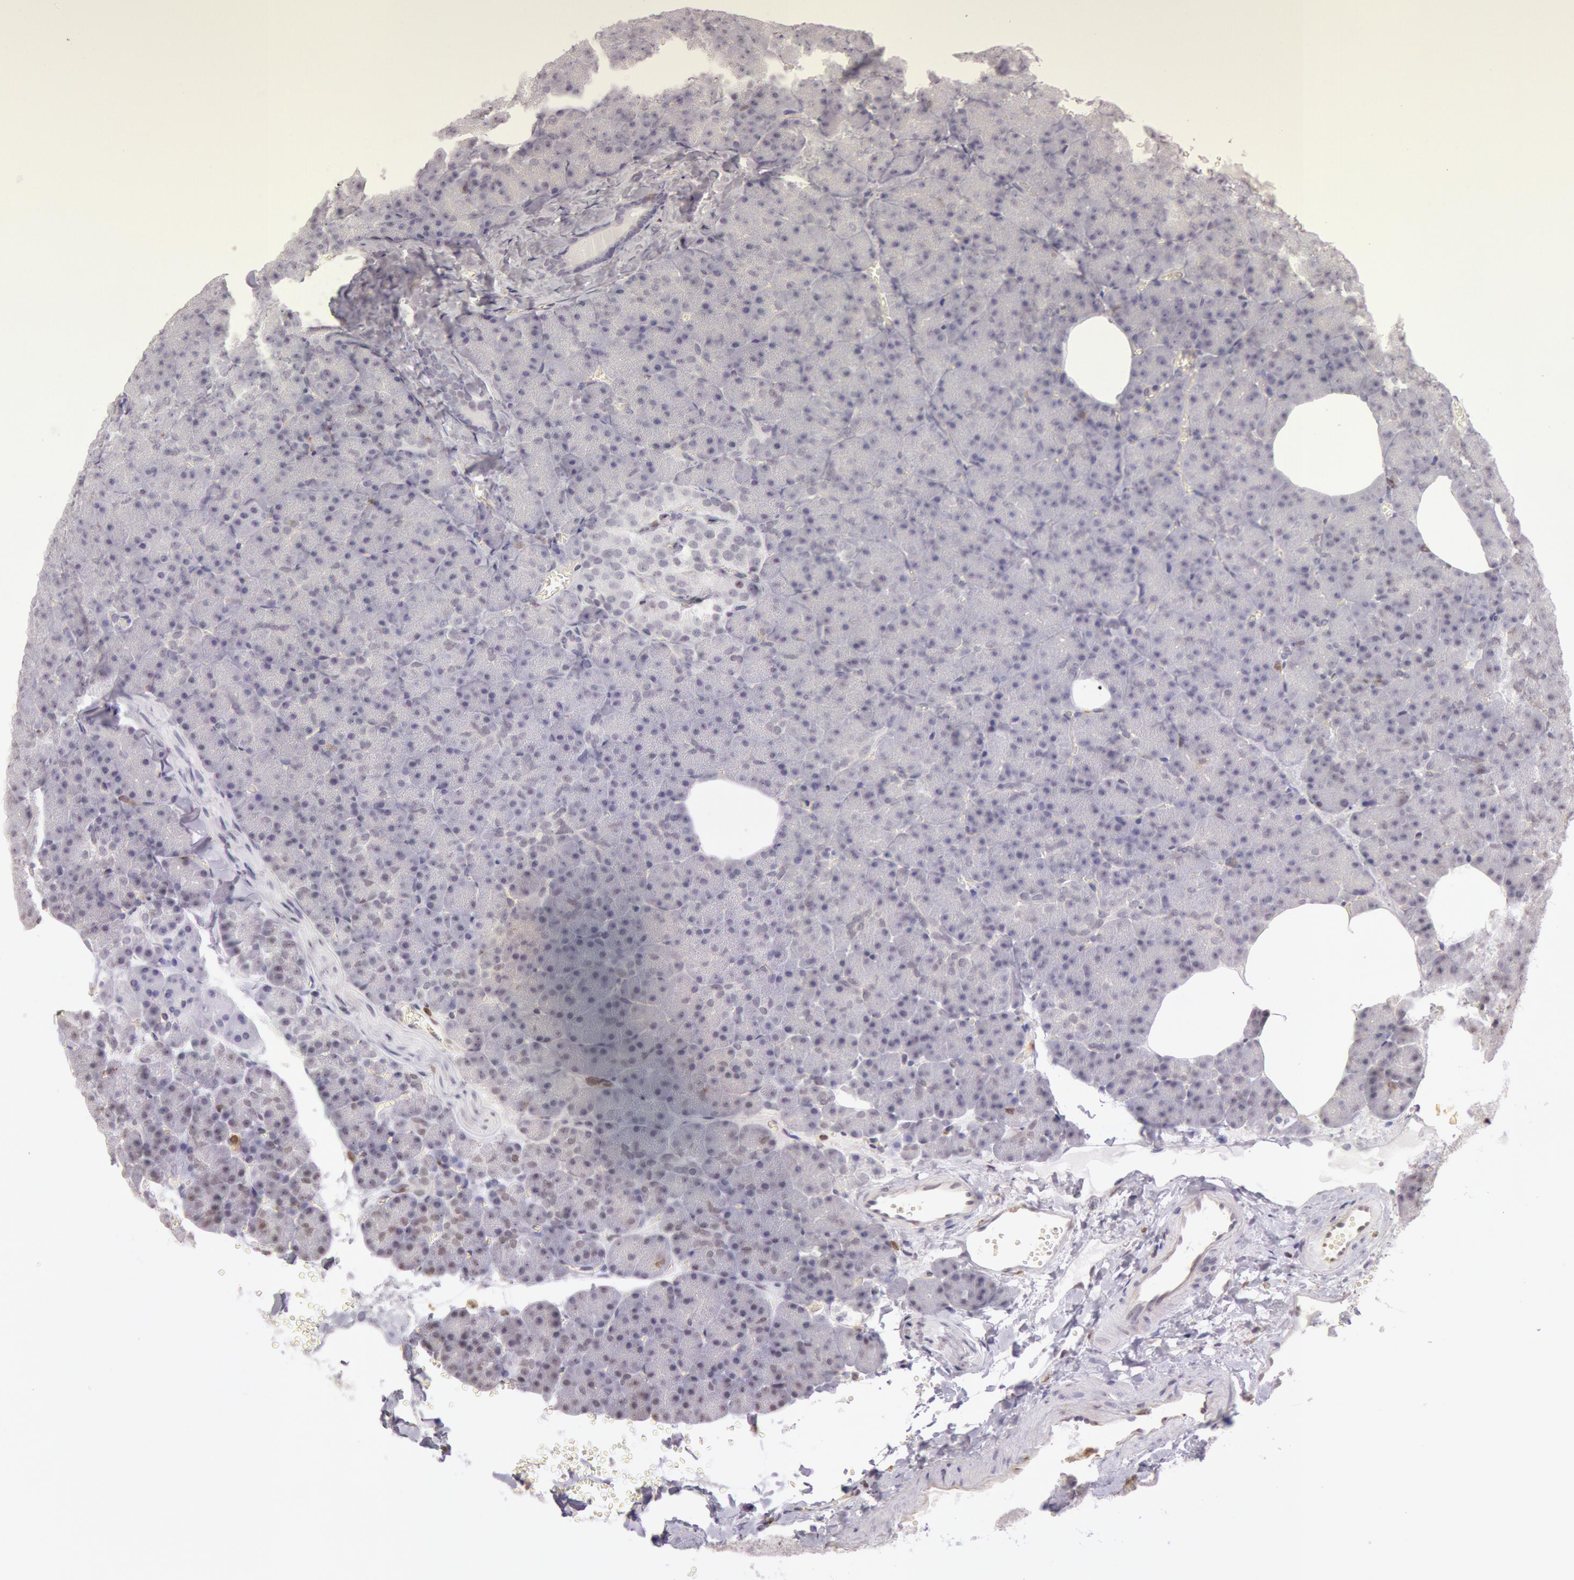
{"staining": {"intensity": "weak", "quantity": "25%-75%", "location": "nuclear"}, "tissue": "pancreas", "cell_type": "Exocrine glandular cells", "image_type": "normal", "snomed": [{"axis": "morphology", "description": "Normal tissue, NOS"}, {"axis": "topography", "description": "Pancreas"}], "caption": "IHC image of unremarkable pancreas: human pancreas stained using IHC exhibits low levels of weak protein expression localized specifically in the nuclear of exocrine glandular cells, appearing as a nuclear brown color.", "gene": "HIF1A", "patient": {"sex": "female", "age": 35}}